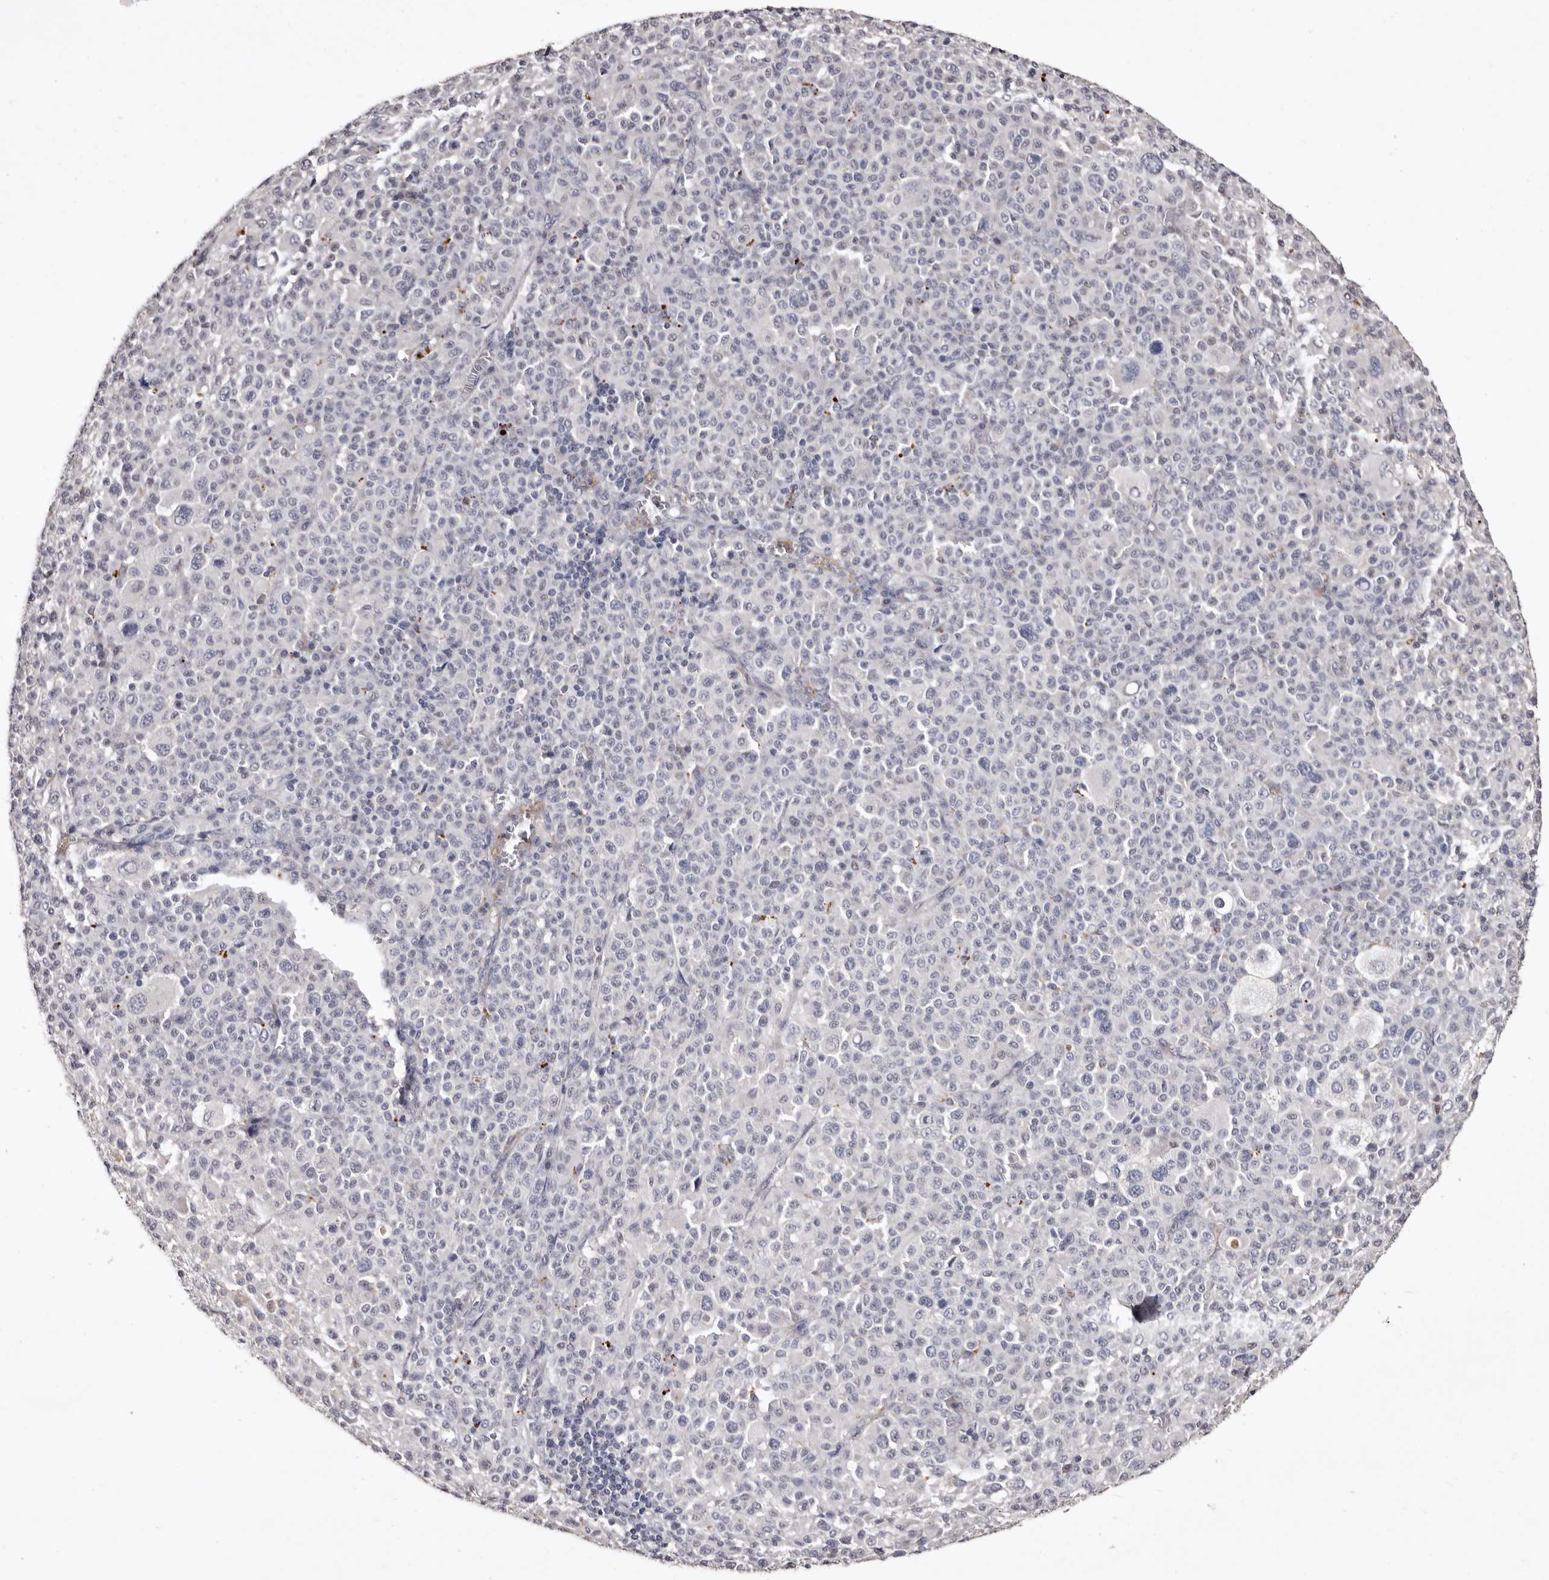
{"staining": {"intensity": "negative", "quantity": "none", "location": "none"}, "tissue": "melanoma", "cell_type": "Tumor cells", "image_type": "cancer", "snomed": [{"axis": "morphology", "description": "Malignant melanoma, Metastatic site"}, {"axis": "topography", "description": "Skin"}], "caption": "A micrograph of human malignant melanoma (metastatic site) is negative for staining in tumor cells.", "gene": "SLC10A4", "patient": {"sex": "female", "age": 74}}